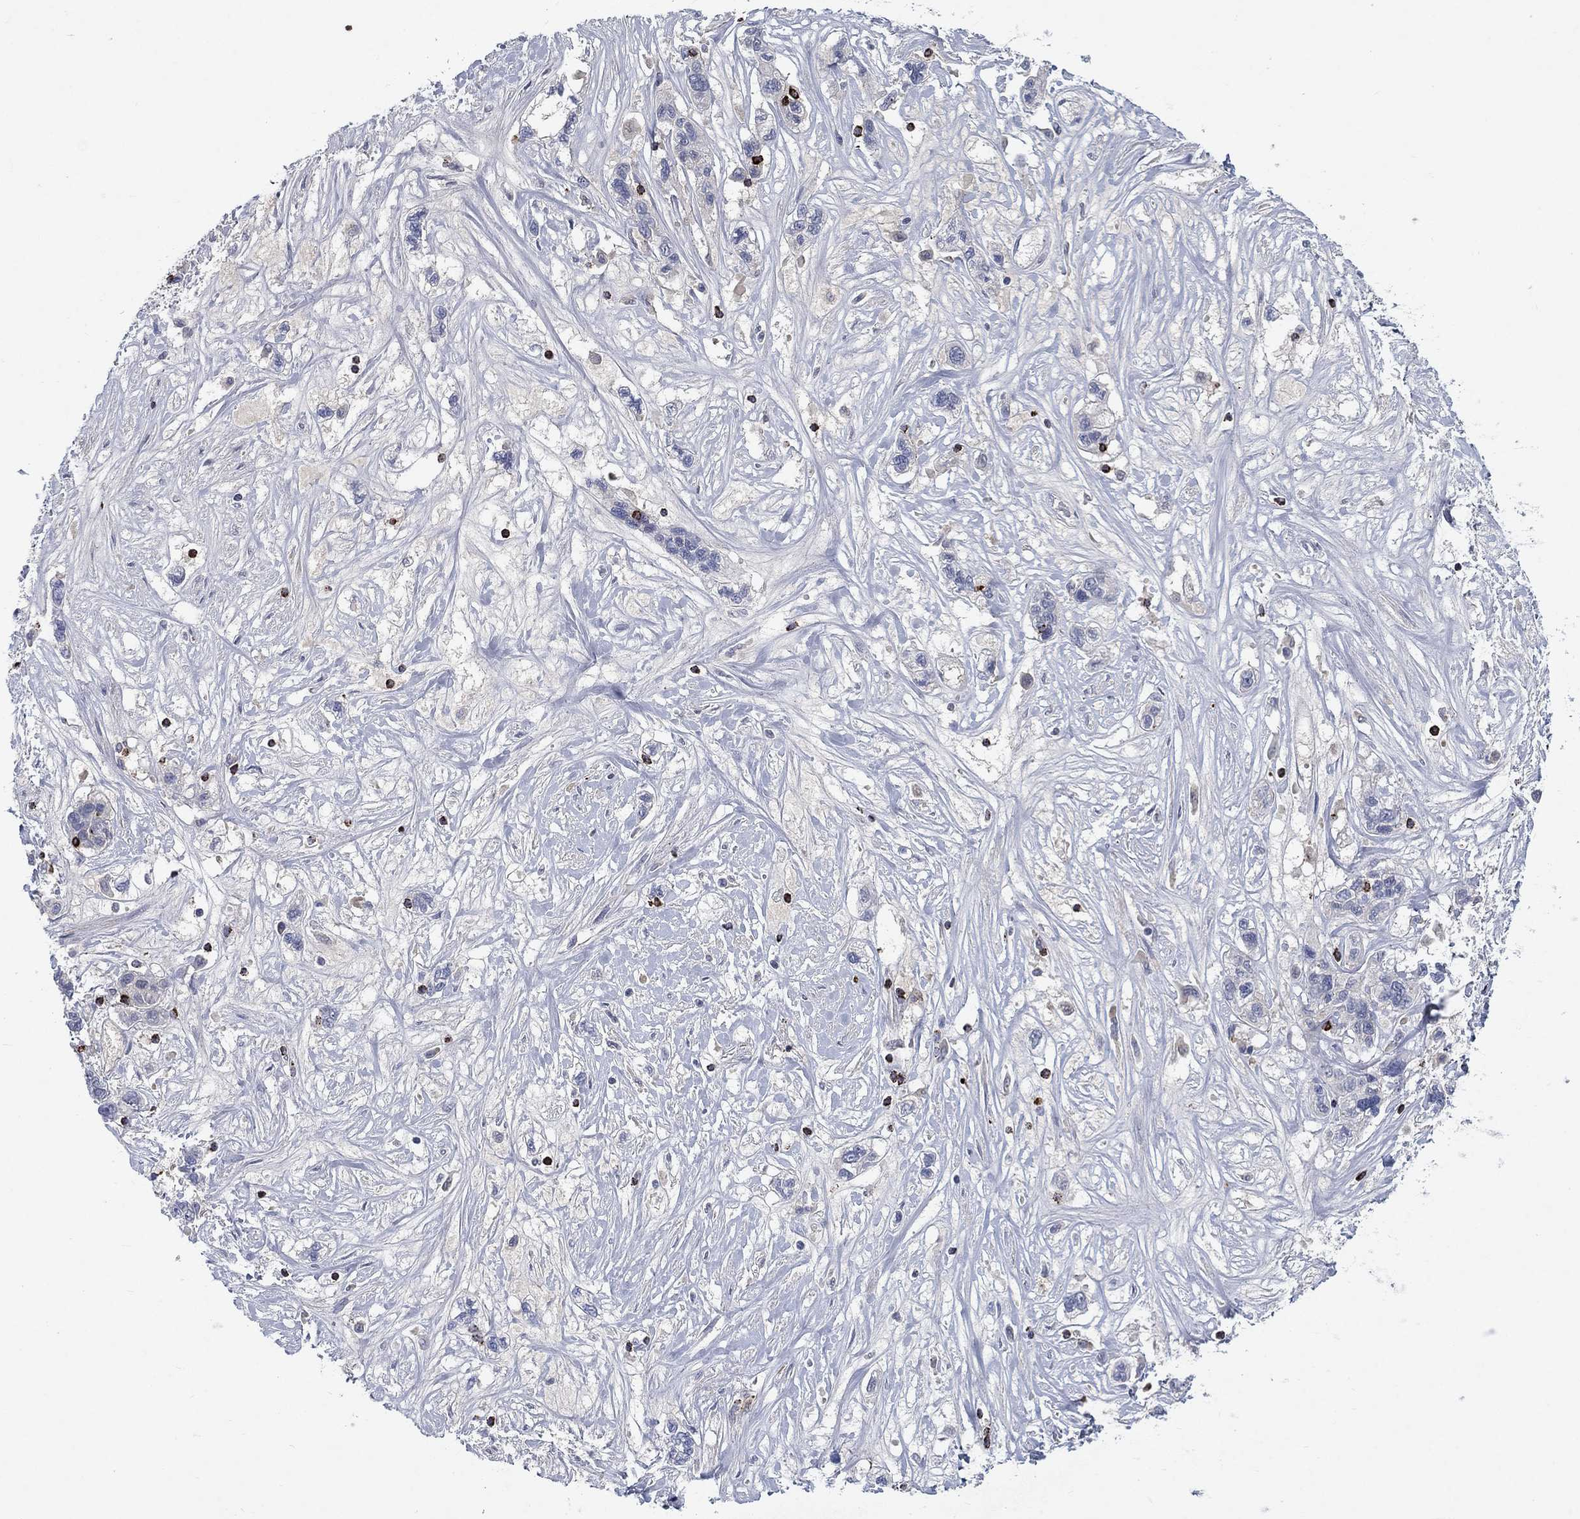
{"staining": {"intensity": "negative", "quantity": "none", "location": "none"}, "tissue": "liver cancer", "cell_type": "Tumor cells", "image_type": "cancer", "snomed": [{"axis": "morphology", "description": "Adenocarcinoma, NOS"}, {"axis": "morphology", "description": "Cholangiocarcinoma"}, {"axis": "topography", "description": "Liver"}], "caption": "Tumor cells are negative for protein expression in human adenocarcinoma (liver).", "gene": "GZMA", "patient": {"sex": "male", "age": 64}}